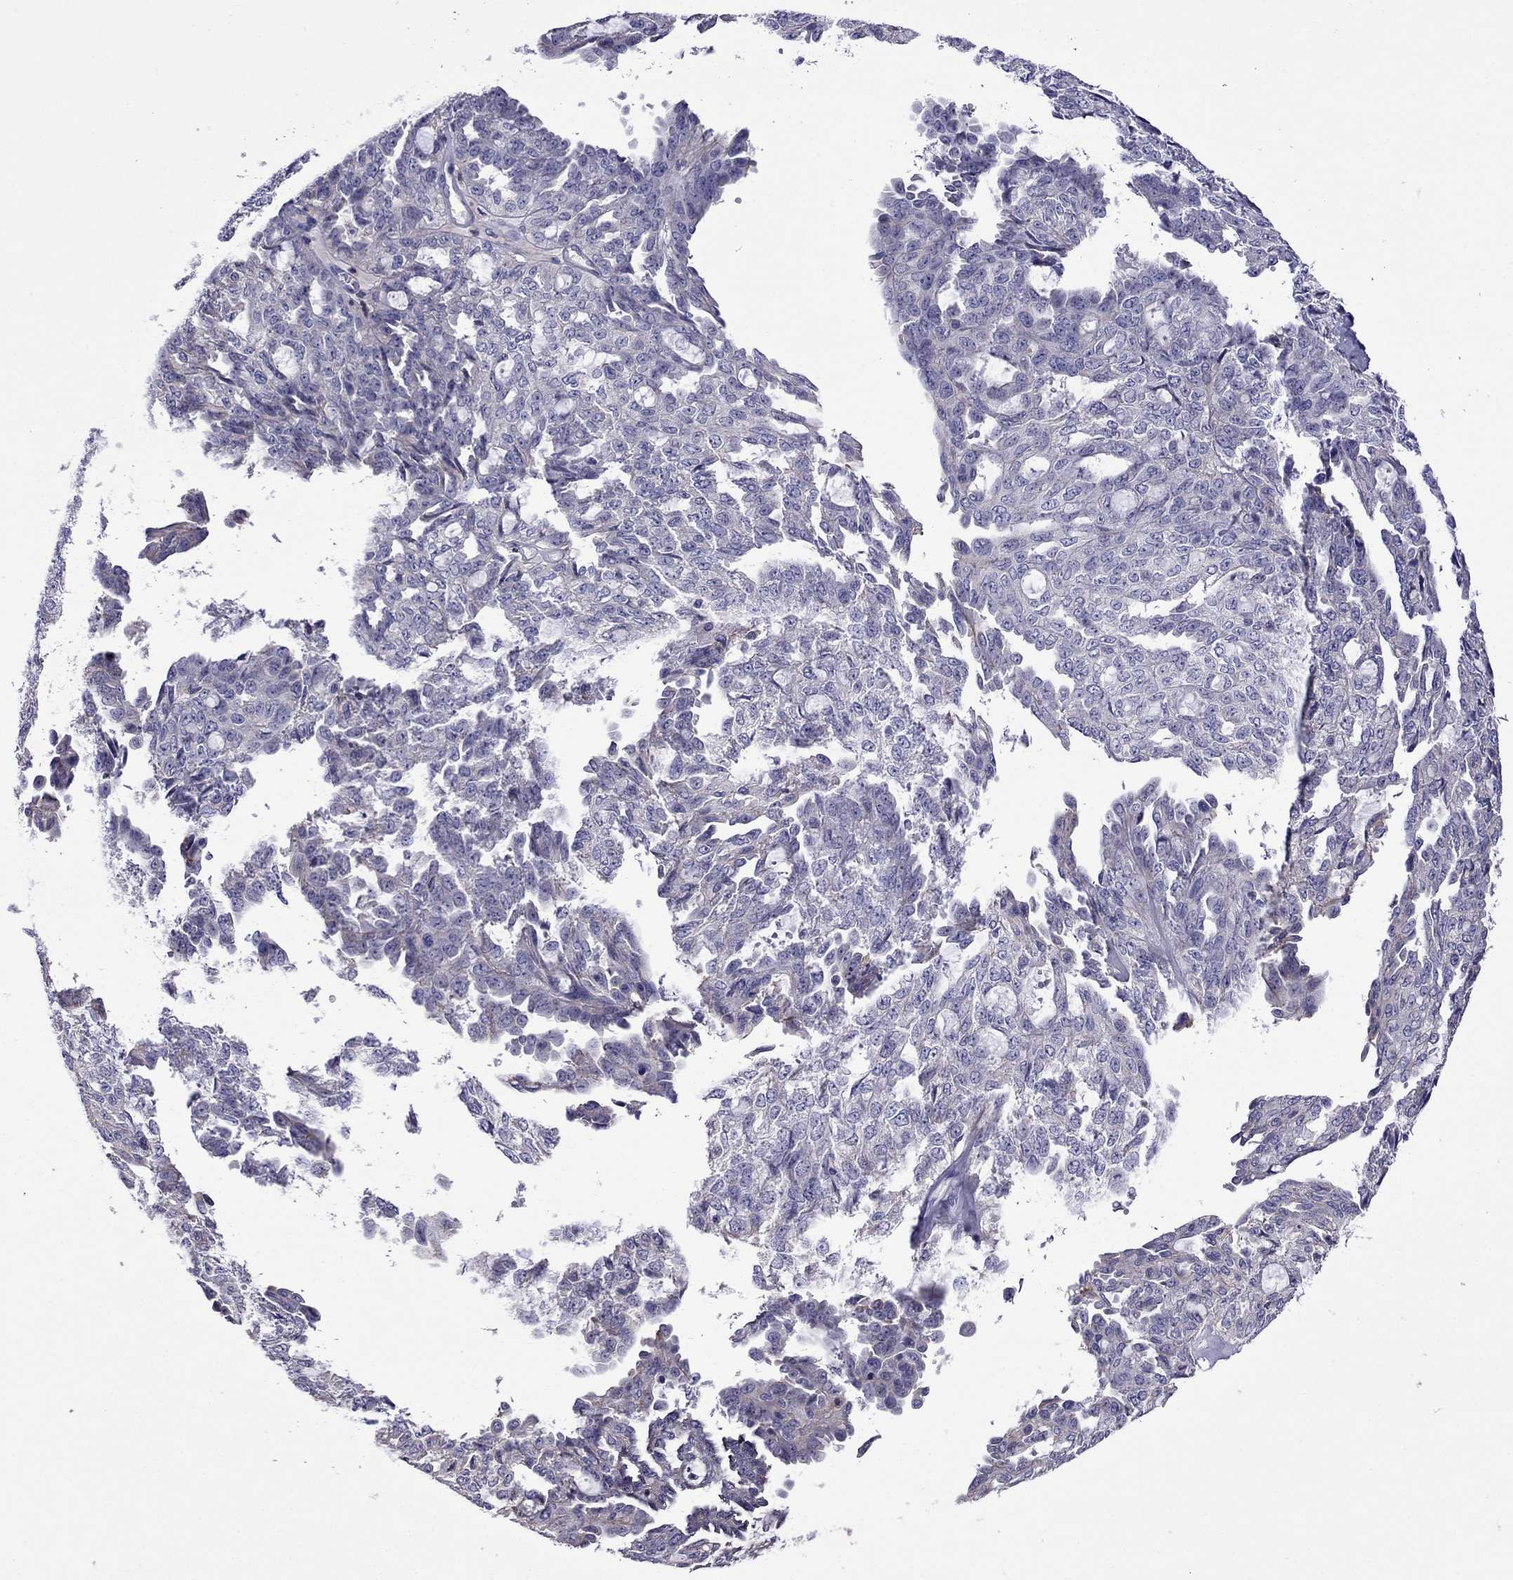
{"staining": {"intensity": "negative", "quantity": "none", "location": "none"}, "tissue": "ovarian cancer", "cell_type": "Tumor cells", "image_type": "cancer", "snomed": [{"axis": "morphology", "description": "Cystadenocarcinoma, serous, NOS"}, {"axis": "topography", "description": "Ovary"}], "caption": "DAB (3,3'-diaminobenzidine) immunohistochemical staining of ovarian serous cystadenocarcinoma exhibits no significant expression in tumor cells. (Stains: DAB (3,3'-diaminobenzidine) immunohistochemistry (IHC) with hematoxylin counter stain, Microscopy: brightfield microscopy at high magnification).", "gene": "STAR", "patient": {"sex": "female", "age": 71}}